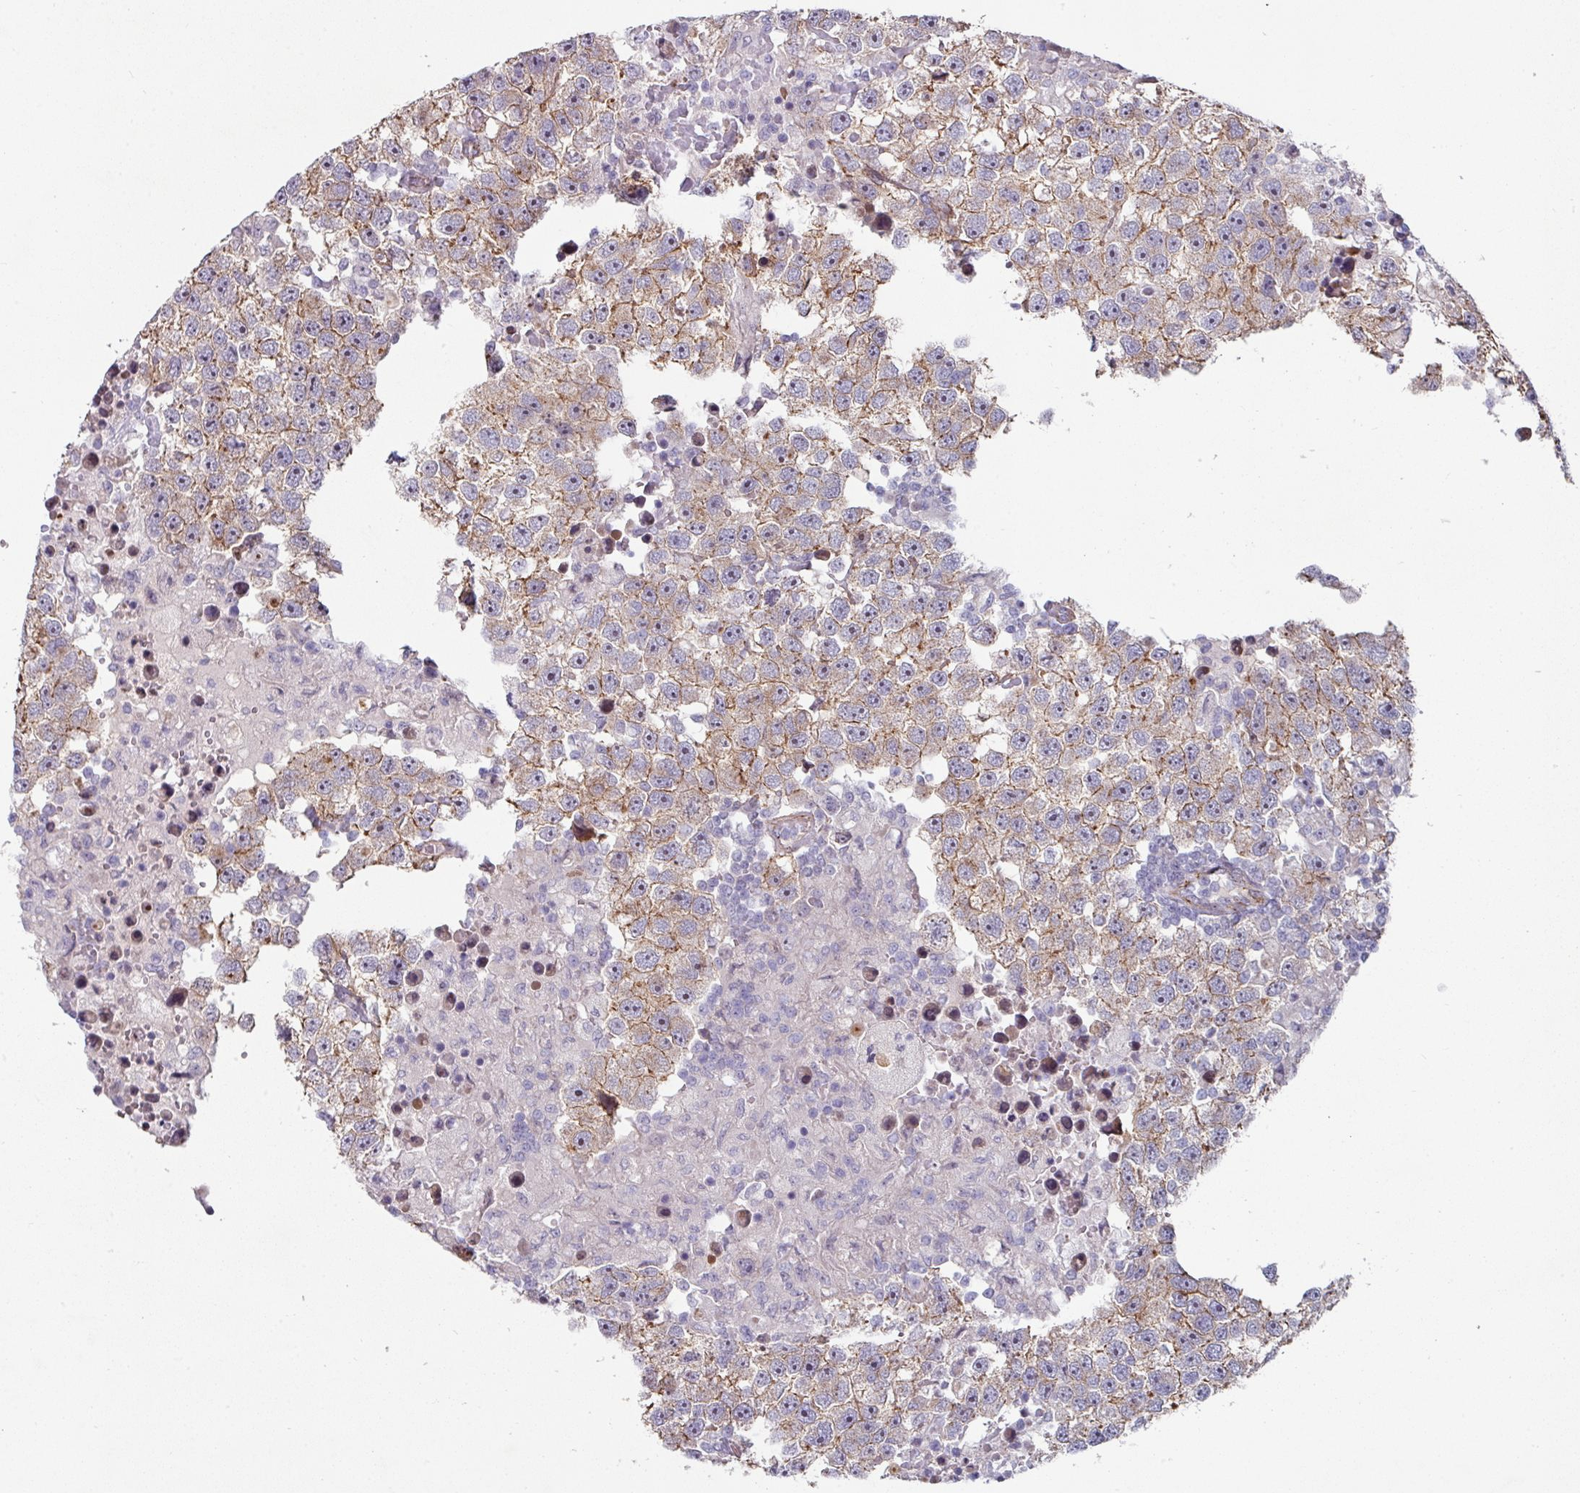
{"staining": {"intensity": "moderate", "quantity": "25%-75%", "location": "cytoplasmic/membranous"}, "tissue": "testis cancer", "cell_type": "Tumor cells", "image_type": "cancer", "snomed": [{"axis": "morphology", "description": "Carcinoma, Embryonal, NOS"}, {"axis": "topography", "description": "Testis"}], "caption": "High-magnification brightfield microscopy of embryonal carcinoma (testis) stained with DAB (brown) and counterstained with hematoxylin (blue). tumor cells exhibit moderate cytoplasmic/membranous expression is present in about25%-75% of cells.", "gene": "JUP", "patient": {"sex": "male", "age": 83}}